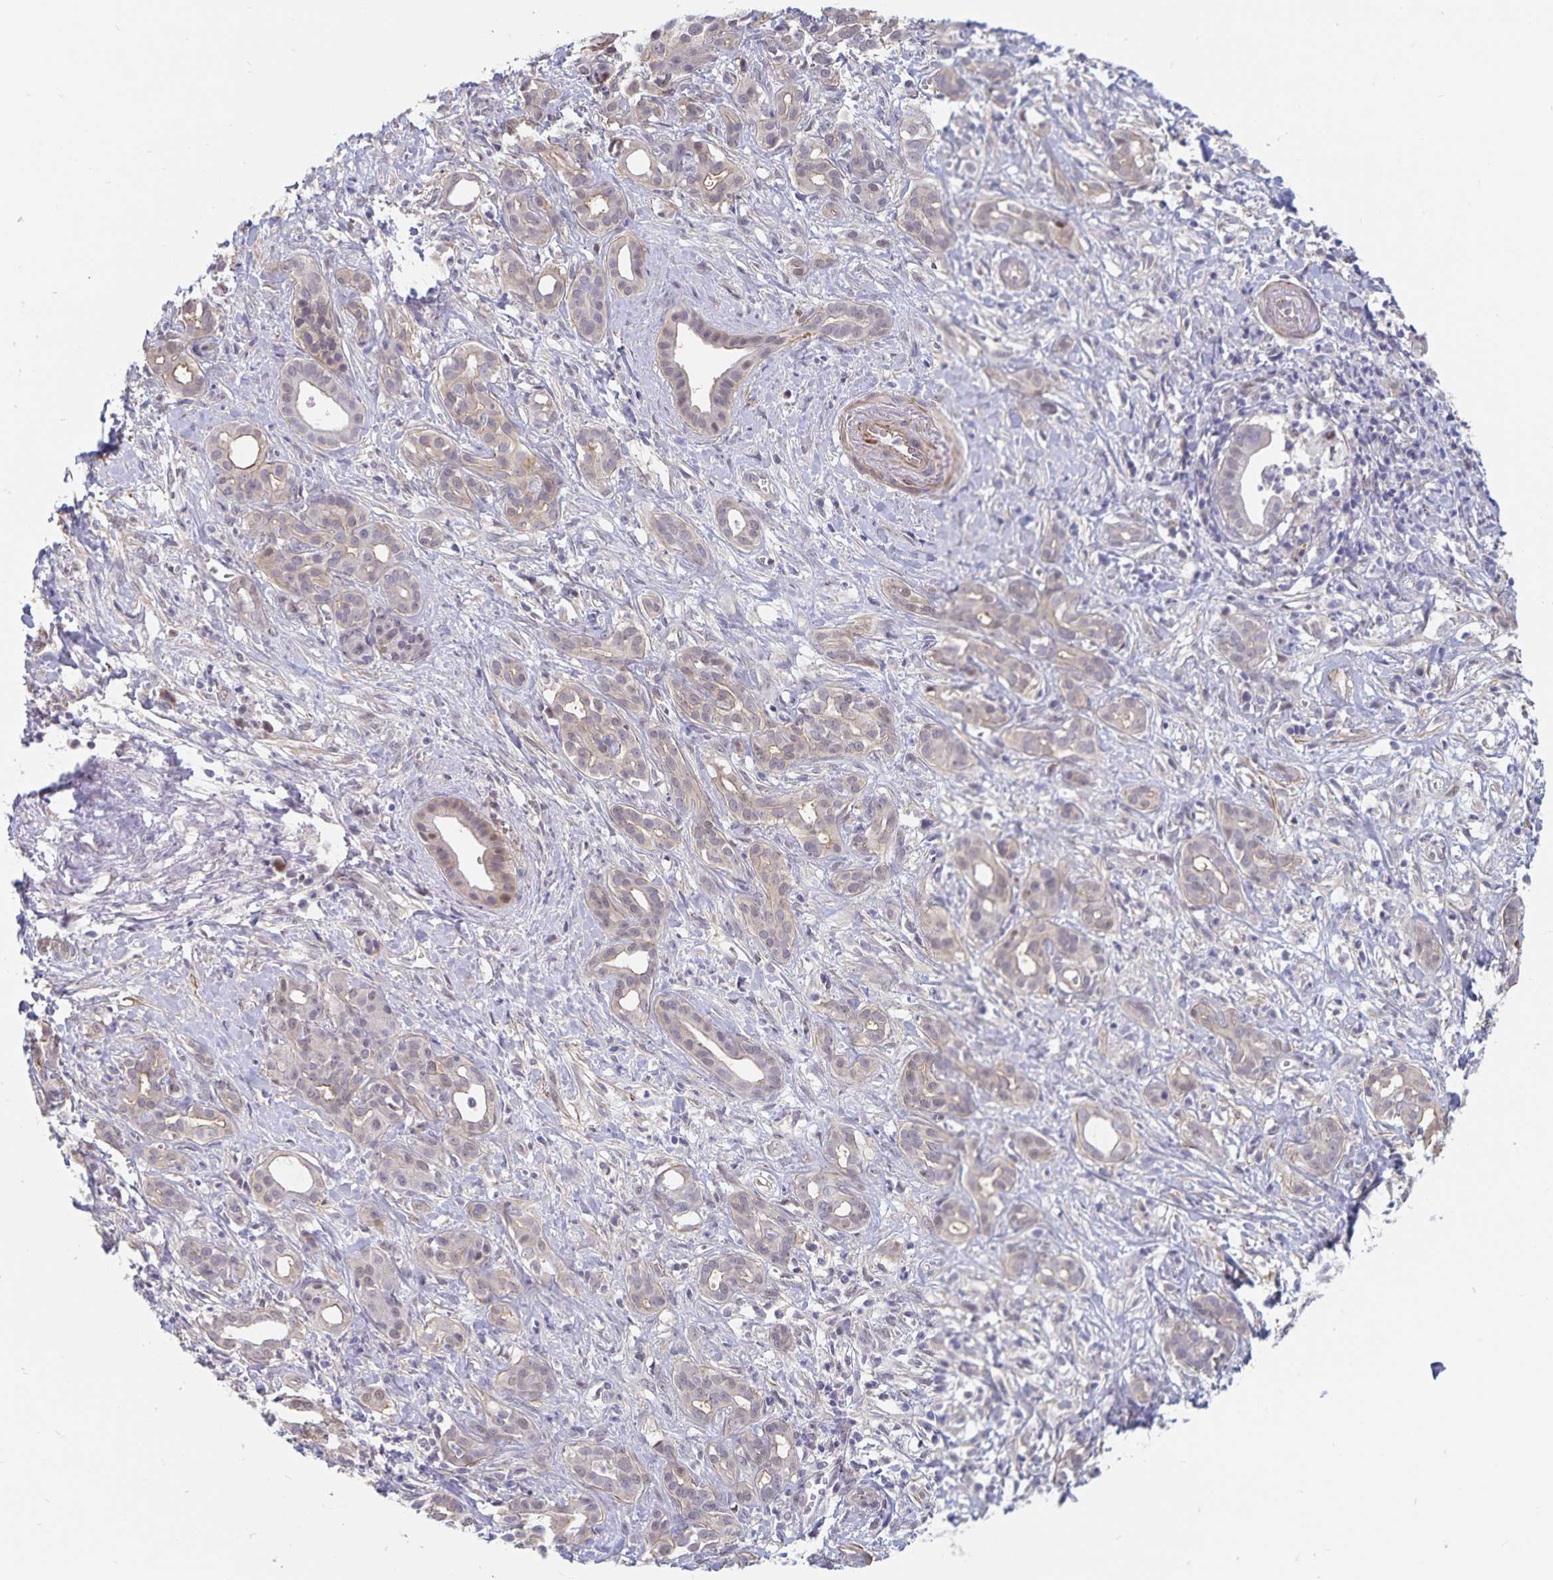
{"staining": {"intensity": "negative", "quantity": "none", "location": "none"}, "tissue": "pancreatic cancer", "cell_type": "Tumor cells", "image_type": "cancer", "snomed": [{"axis": "morphology", "description": "Adenocarcinoma, NOS"}, {"axis": "topography", "description": "Pancreas"}], "caption": "A histopathology image of pancreatic adenocarcinoma stained for a protein demonstrates no brown staining in tumor cells.", "gene": "BAG6", "patient": {"sex": "male", "age": 61}}